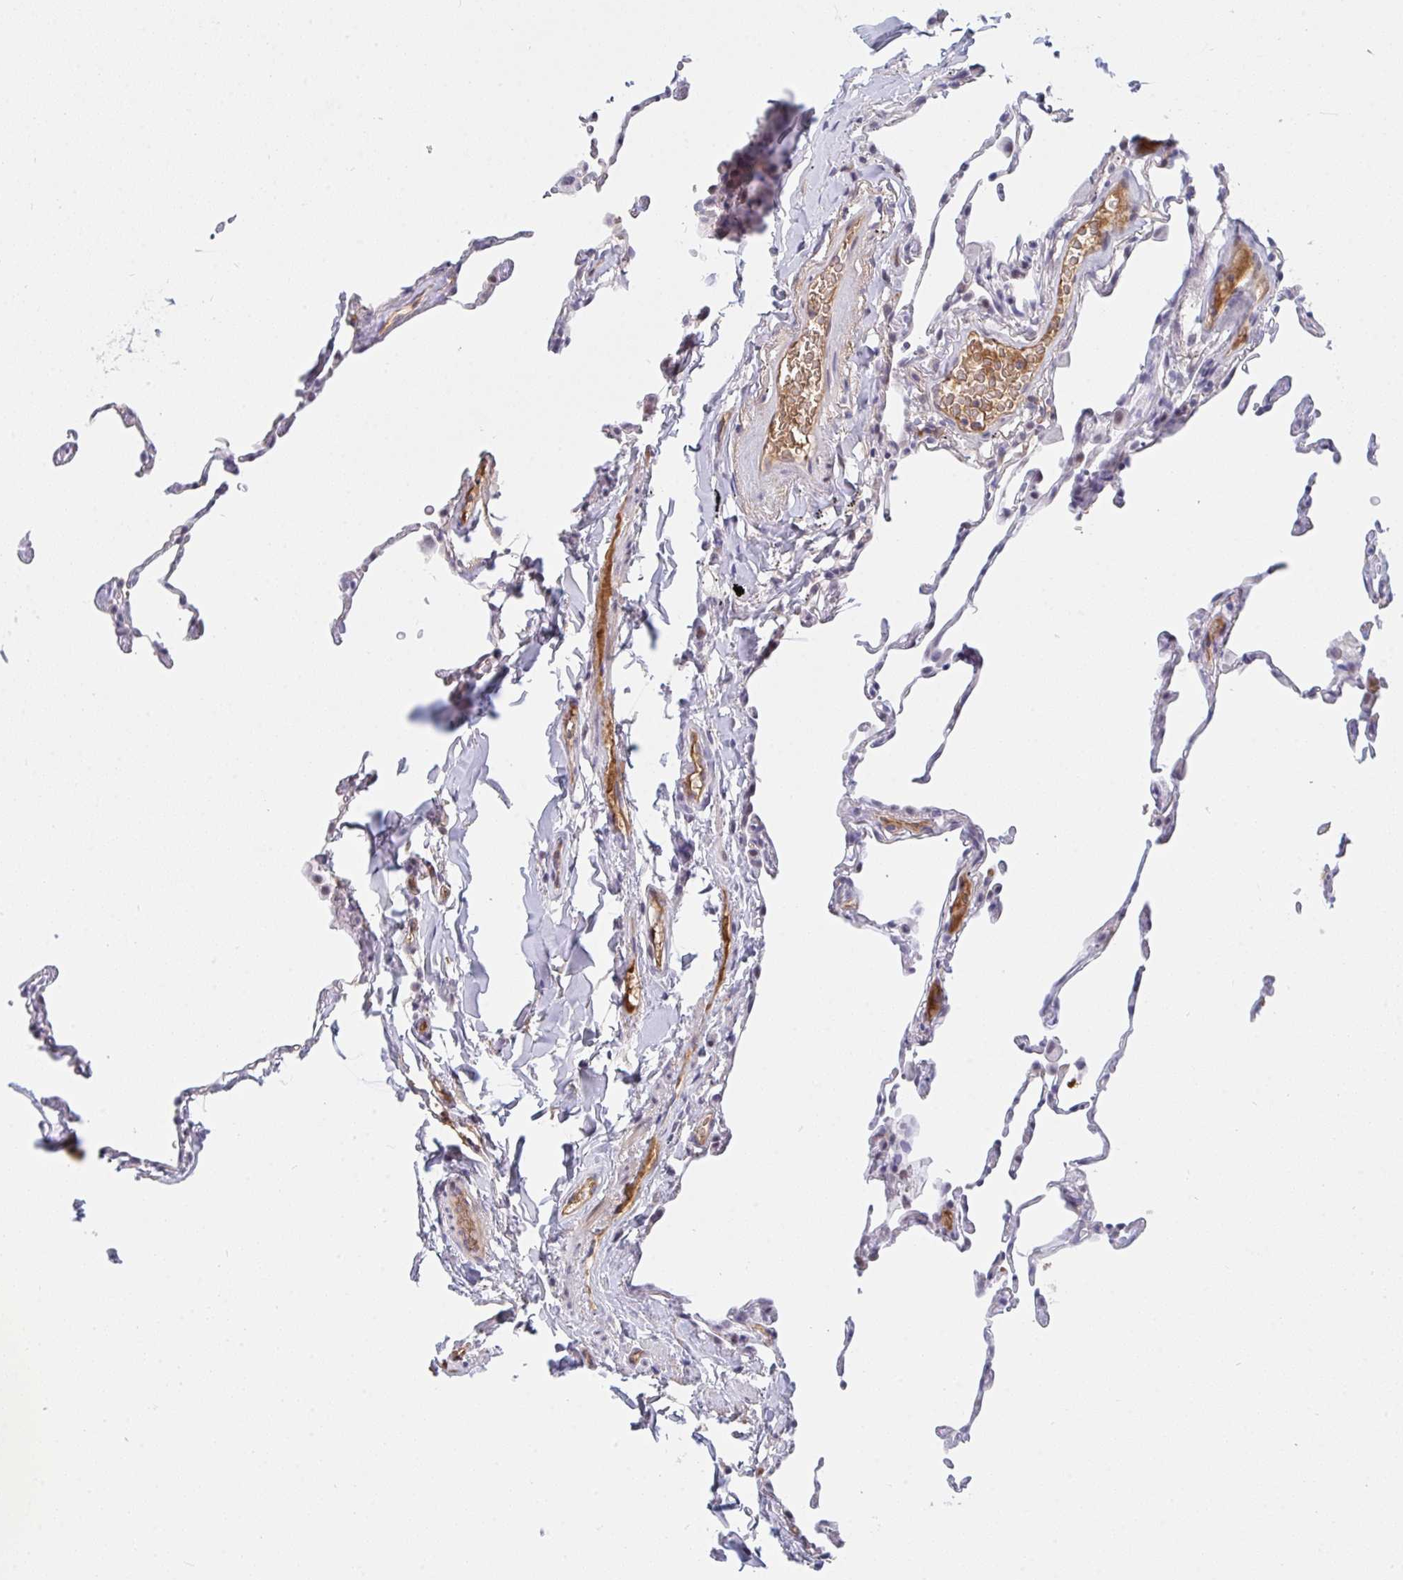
{"staining": {"intensity": "weak", "quantity": "<25%", "location": "nuclear"}, "tissue": "lung", "cell_type": "Alveolar cells", "image_type": "normal", "snomed": [{"axis": "morphology", "description": "Normal tissue, NOS"}, {"axis": "topography", "description": "Lung"}], "caption": "The micrograph demonstrates no staining of alveolar cells in unremarkable lung.", "gene": "DSCAML1", "patient": {"sex": "female", "age": 57}}